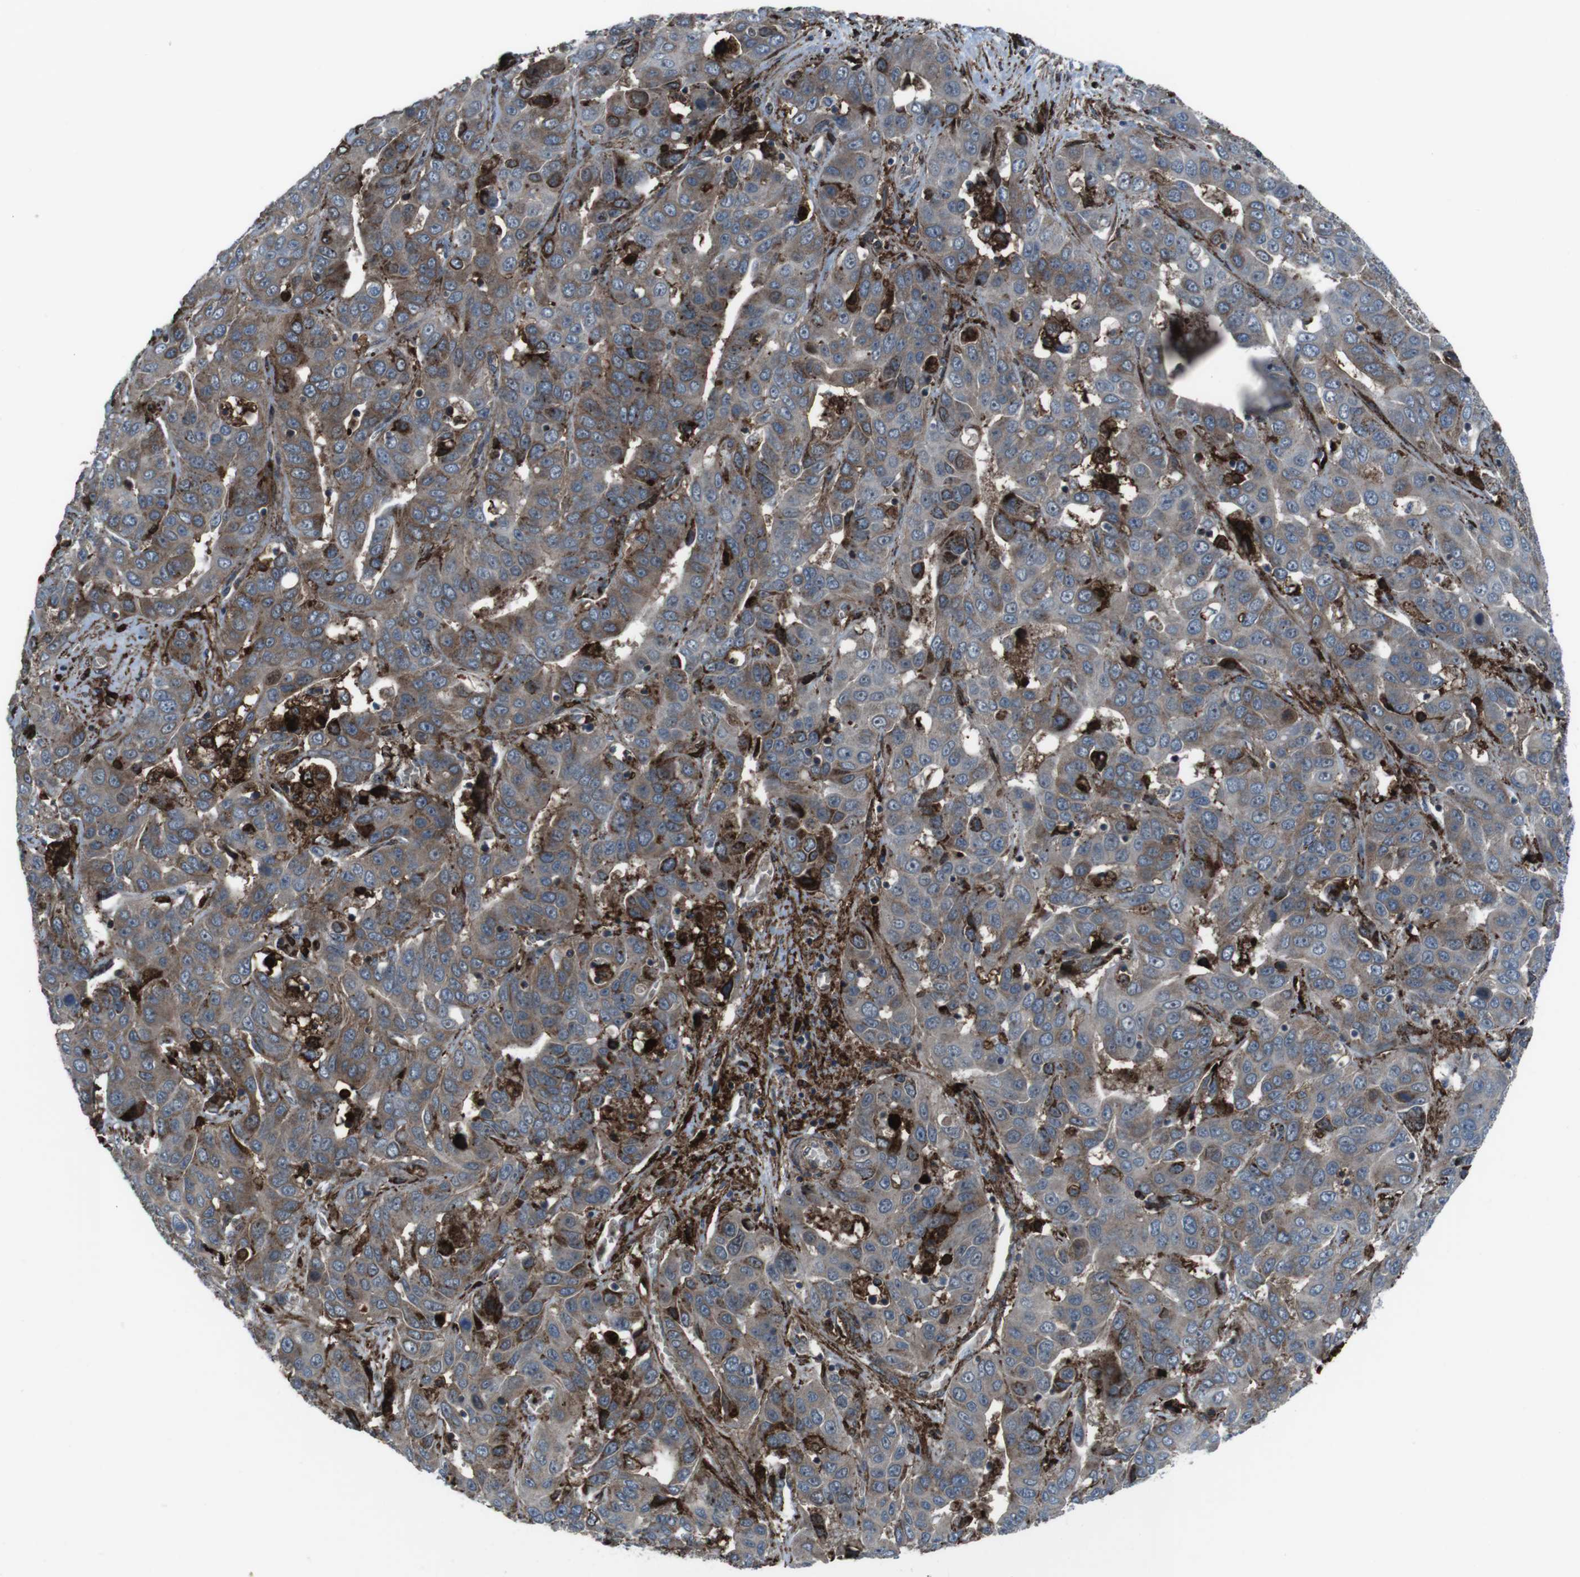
{"staining": {"intensity": "moderate", "quantity": ">75%", "location": "cytoplasmic/membranous"}, "tissue": "liver cancer", "cell_type": "Tumor cells", "image_type": "cancer", "snomed": [{"axis": "morphology", "description": "Cholangiocarcinoma"}, {"axis": "topography", "description": "Liver"}], "caption": "There is medium levels of moderate cytoplasmic/membranous positivity in tumor cells of cholangiocarcinoma (liver), as demonstrated by immunohistochemical staining (brown color).", "gene": "GDF10", "patient": {"sex": "female", "age": 52}}